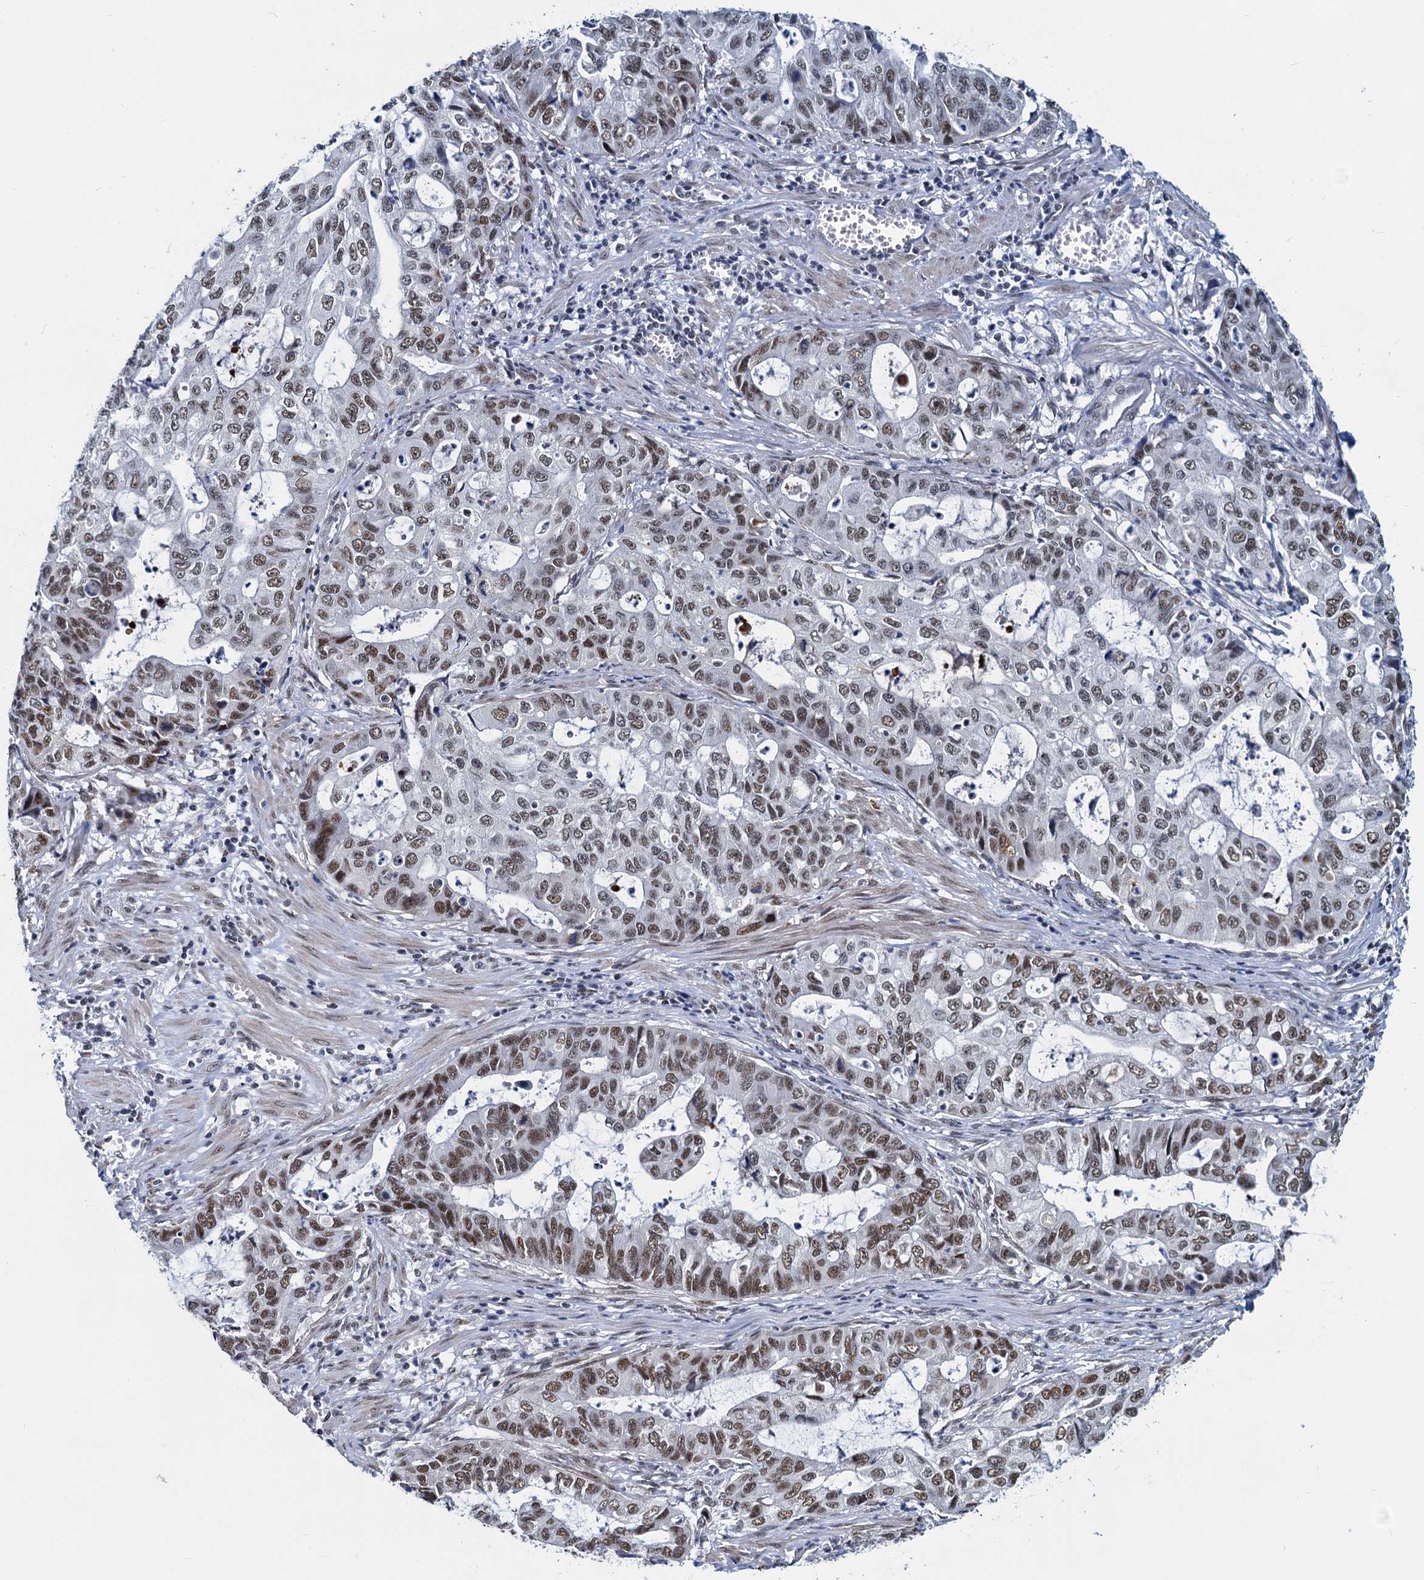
{"staining": {"intensity": "moderate", "quantity": ">75%", "location": "nuclear"}, "tissue": "stomach cancer", "cell_type": "Tumor cells", "image_type": "cancer", "snomed": [{"axis": "morphology", "description": "Adenocarcinoma, NOS"}, {"axis": "topography", "description": "Stomach, upper"}], "caption": "A brown stain labels moderate nuclear staining of a protein in human stomach cancer (adenocarcinoma) tumor cells.", "gene": "METTL14", "patient": {"sex": "female", "age": 52}}